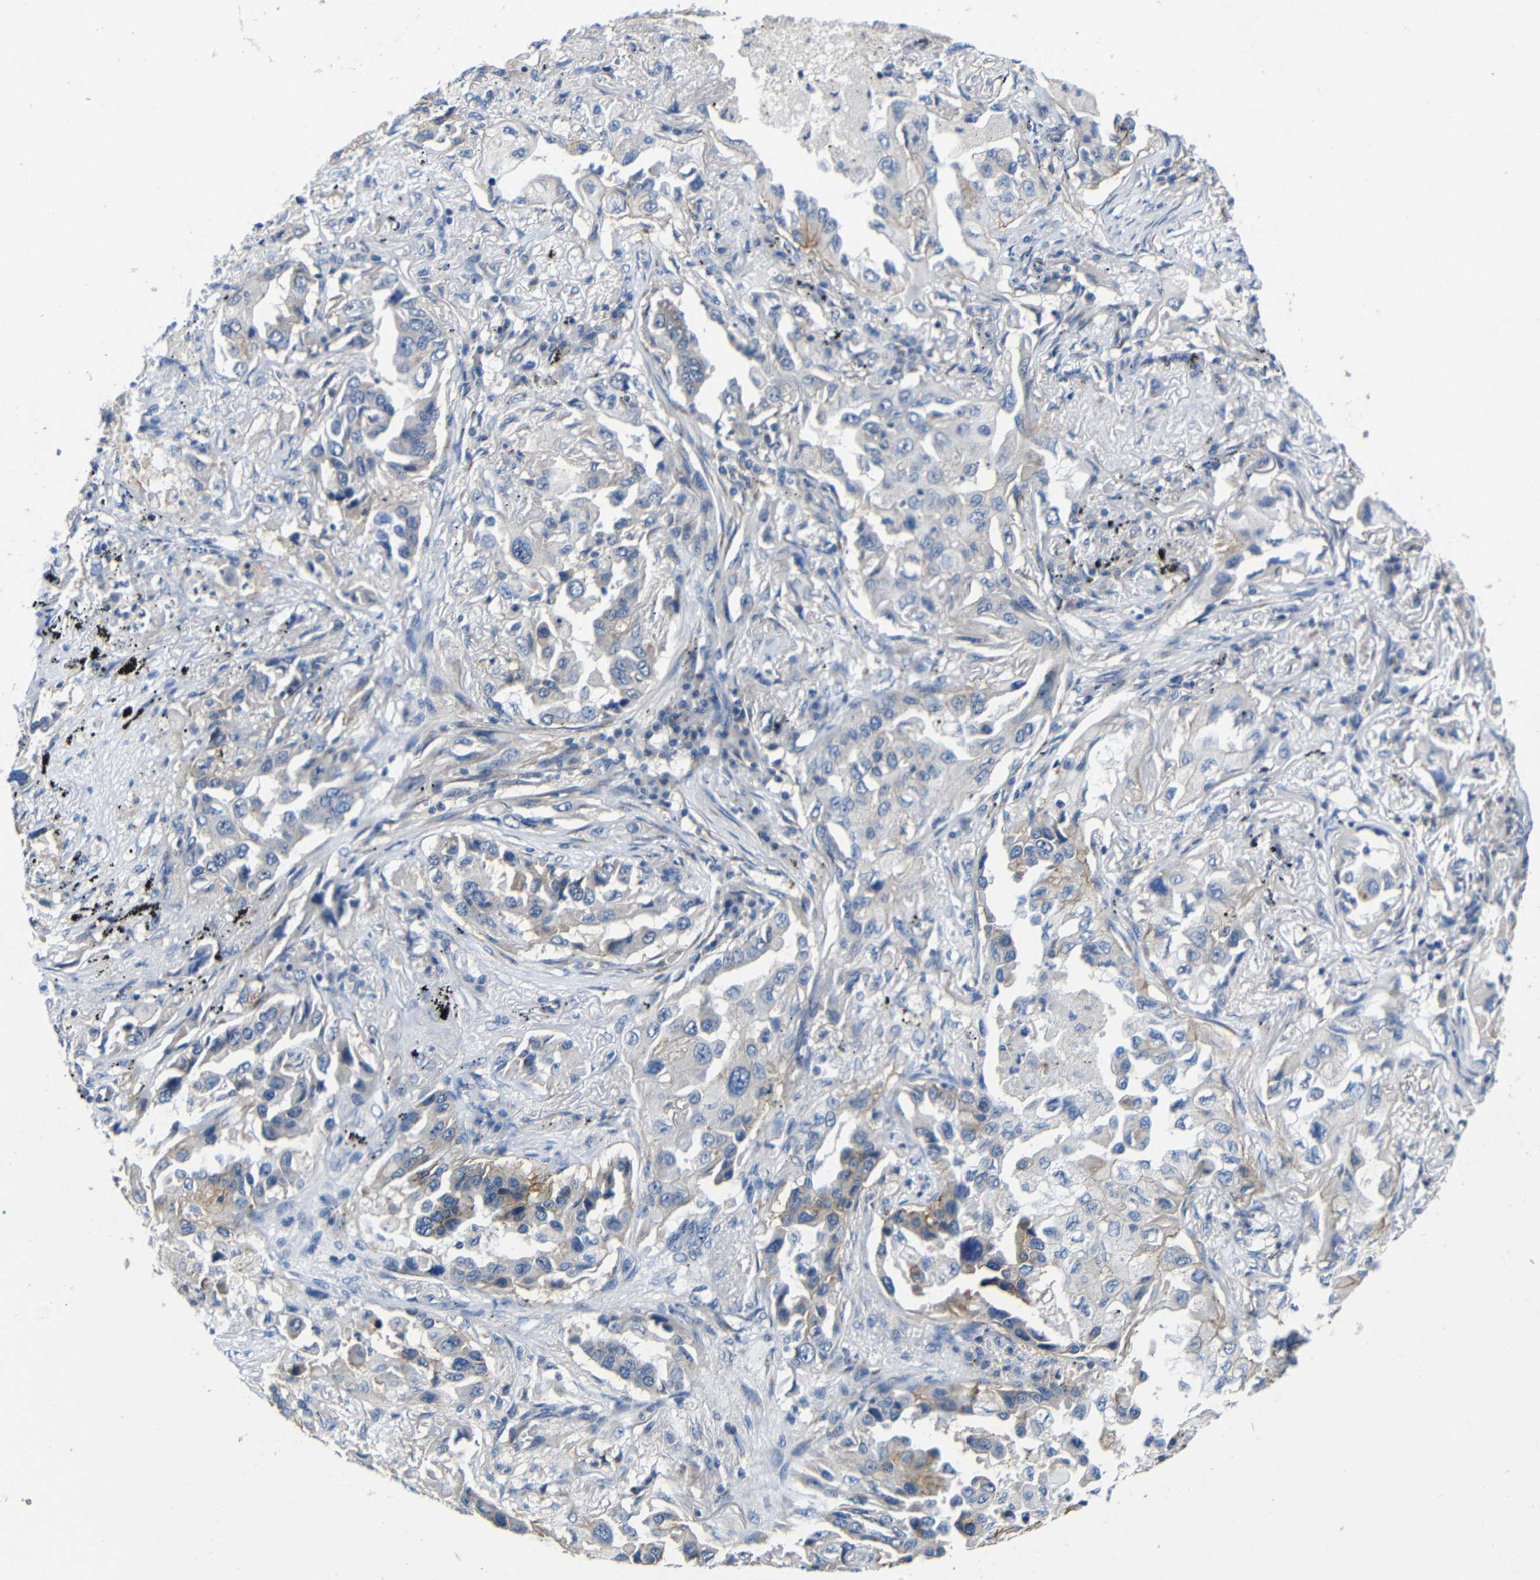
{"staining": {"intensity": "negative", "quantity": "none", "location": "none"}, "tissue": "lung cancer", "cell_type": "Tumor cells", "image_type": "cancer", "snomed": [{"axis": "morphology", "description": "Adenocarcinoma, NOS"}, {"axis": "topography", "description": "Lung"}], "caption": "There is no significant expression in tumor cells of lung cancer (adenocarcinoma).", "gene": "ZNF90", "patient": {"sex": "female", "age": 65}}